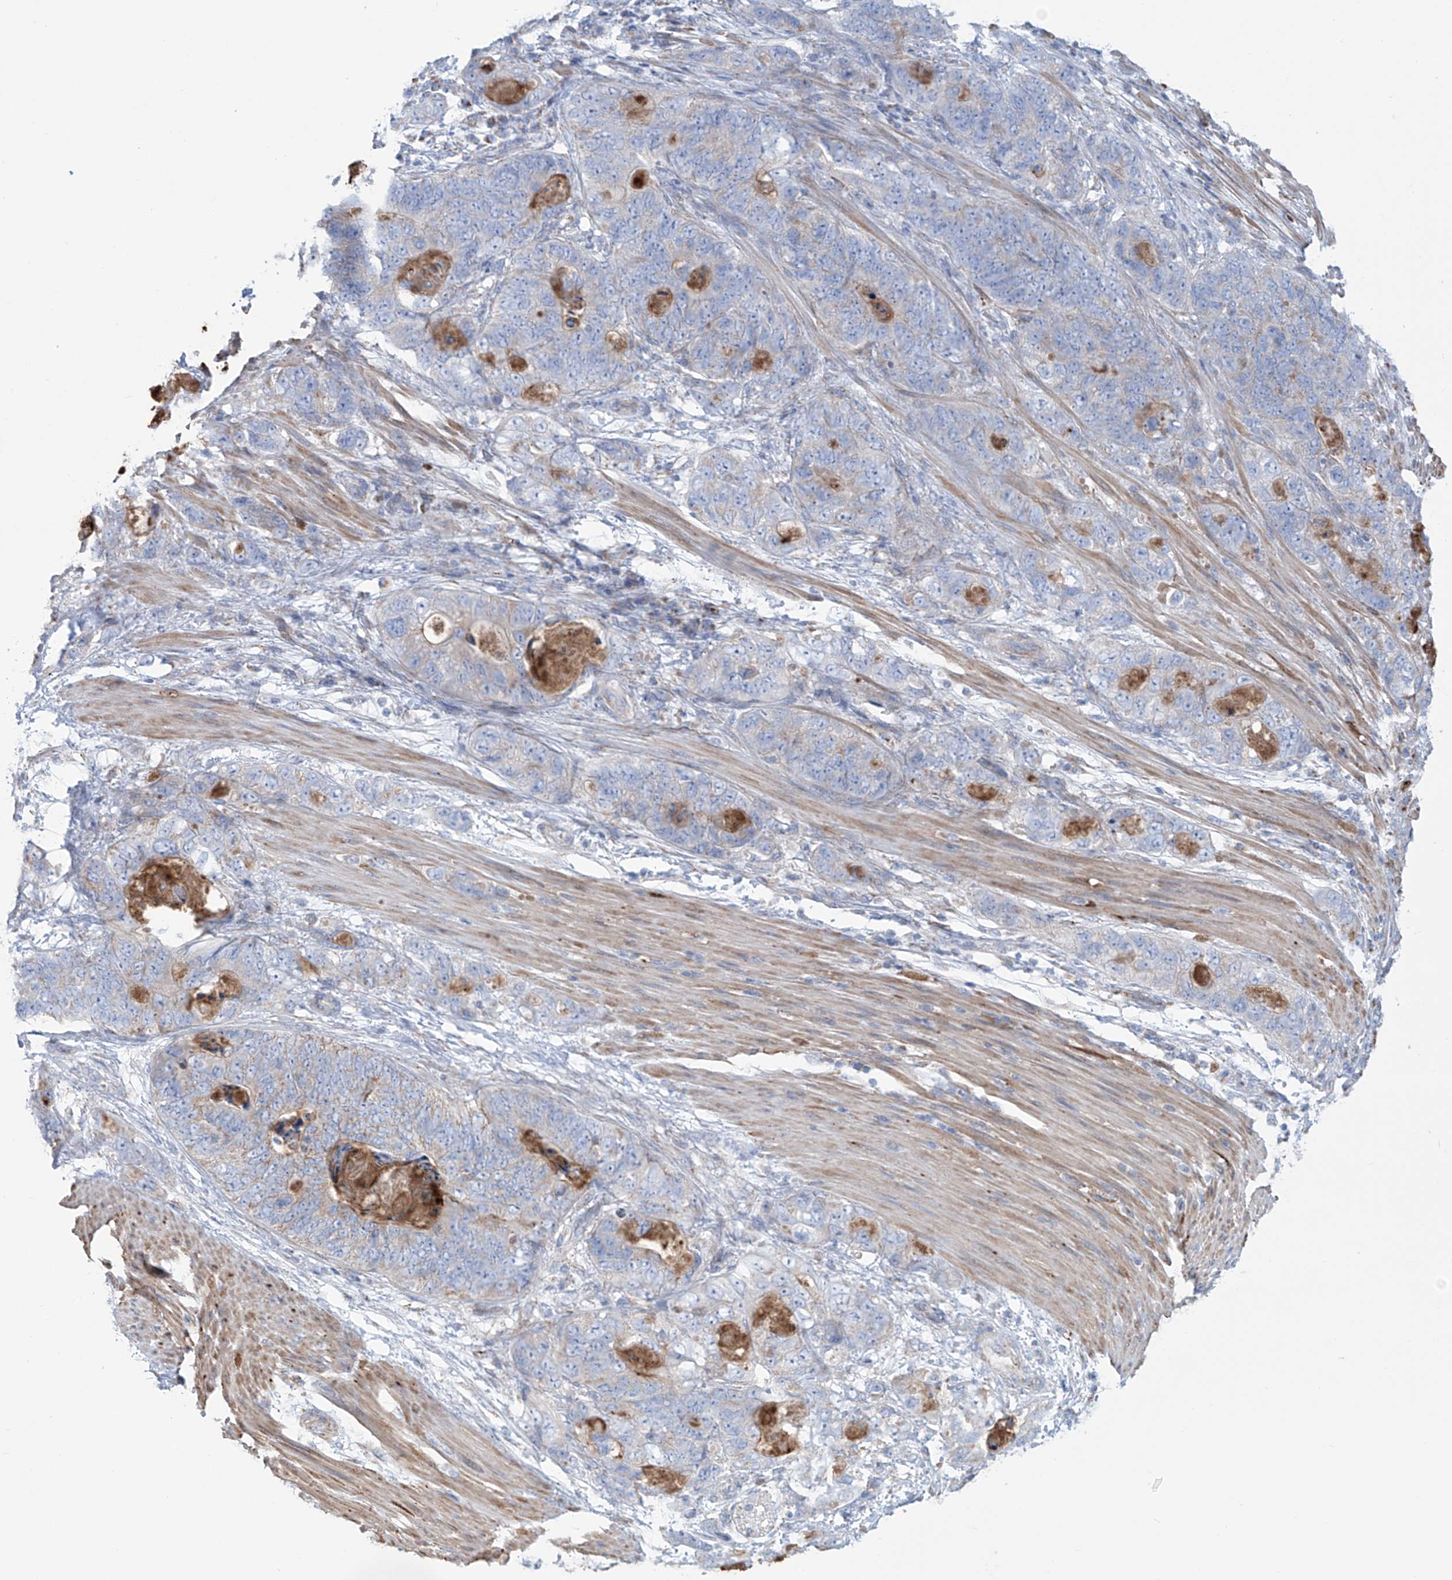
{"staining": {"intensity": "negative", "quantity": "none", "location": "none"}, "tissue": "stomach cancer", "cell_type": "Tumor cells", "image_type": "cancer", "snomed": [{"axis": "morphology", "description": "Normal tissue, NOS"}, {"axis": "morphology", "description": "Adenocarcinoma, NOS"}, {"axis": "topography", "description": "Stomach"}], "caption": "A high-resolution photomicrograph shows immunohistochemistry (IHC) staining of adenocarcinoma (stomach), which demonstrates no significant expression in tumor cells.", "gene": "ALDH6A1", "patient": {"sex": "female", "age": 89}}